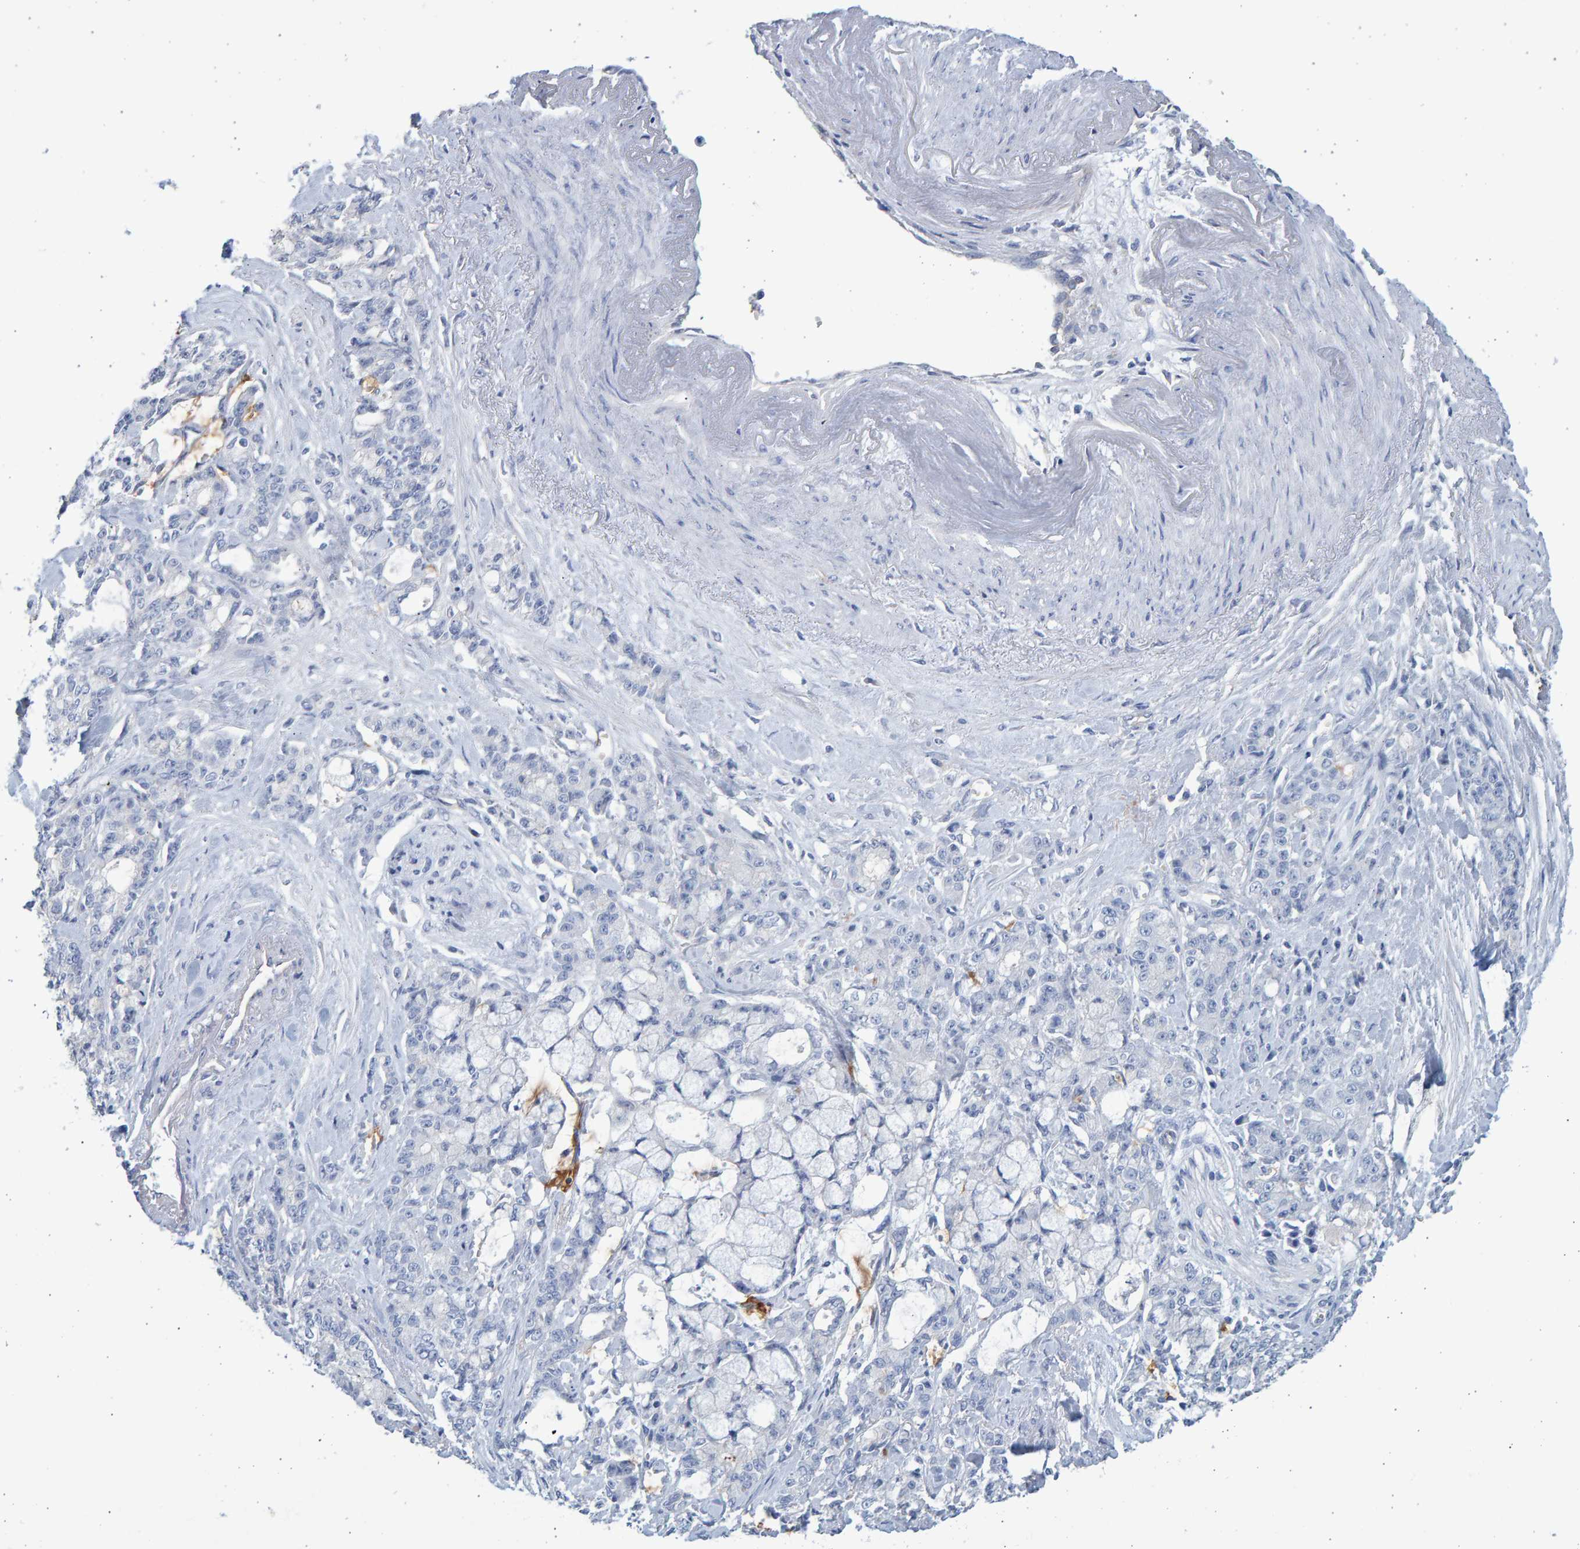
{"staining": {"intensity": "negative", "quantity": "none", "location": "none"}, "tissue": "pancreatic cancer", "cell_type": "Tumor cells", "image_type": "cancer", "snomed": [{"axis": "morphology", "description": "Adenocarcinoma, NOS"}, {"axis": "topography", "description": "Pancreas"}], "caption": "This is an immunohistochemistry histopathology image of human adenocarcinoma (pancreatic). There is no expression in tumor cells.", "gene": "SLC34A3", "patient": {"sex": "female", "age": 73}}